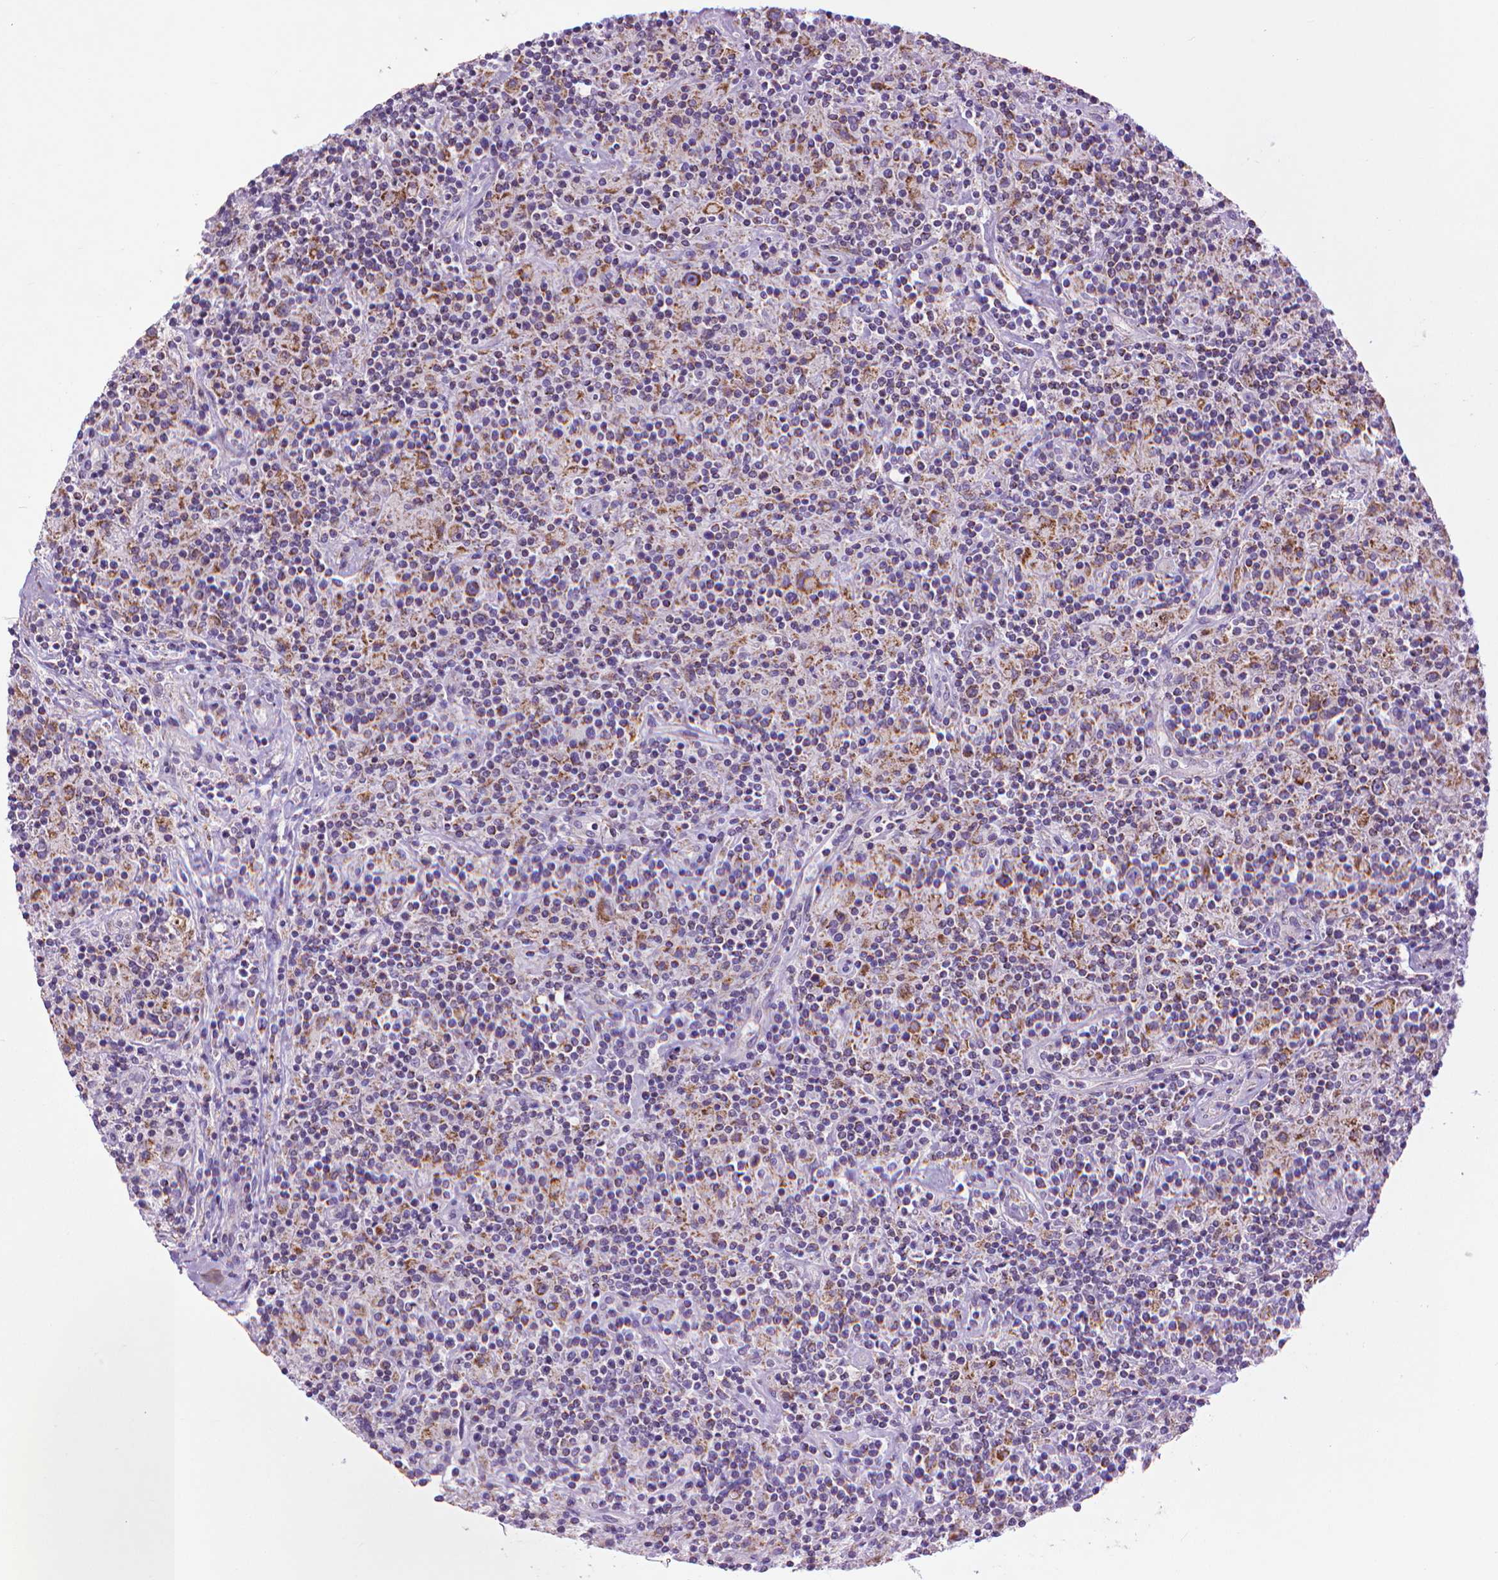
{"staining": {"intensity": "strong", "quantity": "25%-75%", "location": "cytoplasmic/membranous"}, "tissue": "lymphoma", "cell_type": "Tumor cells", "image_type": "cancer", "snomed": [{"axis": "morphology", "description": "Hodgkin's disease, NOS"}, {"axis": "topography", "description": "Lymph node"}], "caption": "About 25%-75% of tumor cells in Hodgkin's disease demonstrate strong cytoplasmic/membranous protein expression as visualized by brown immunohistochemical staining.", "gene": "VDAC1", "patient": {"sex": "male", "age": 70}}